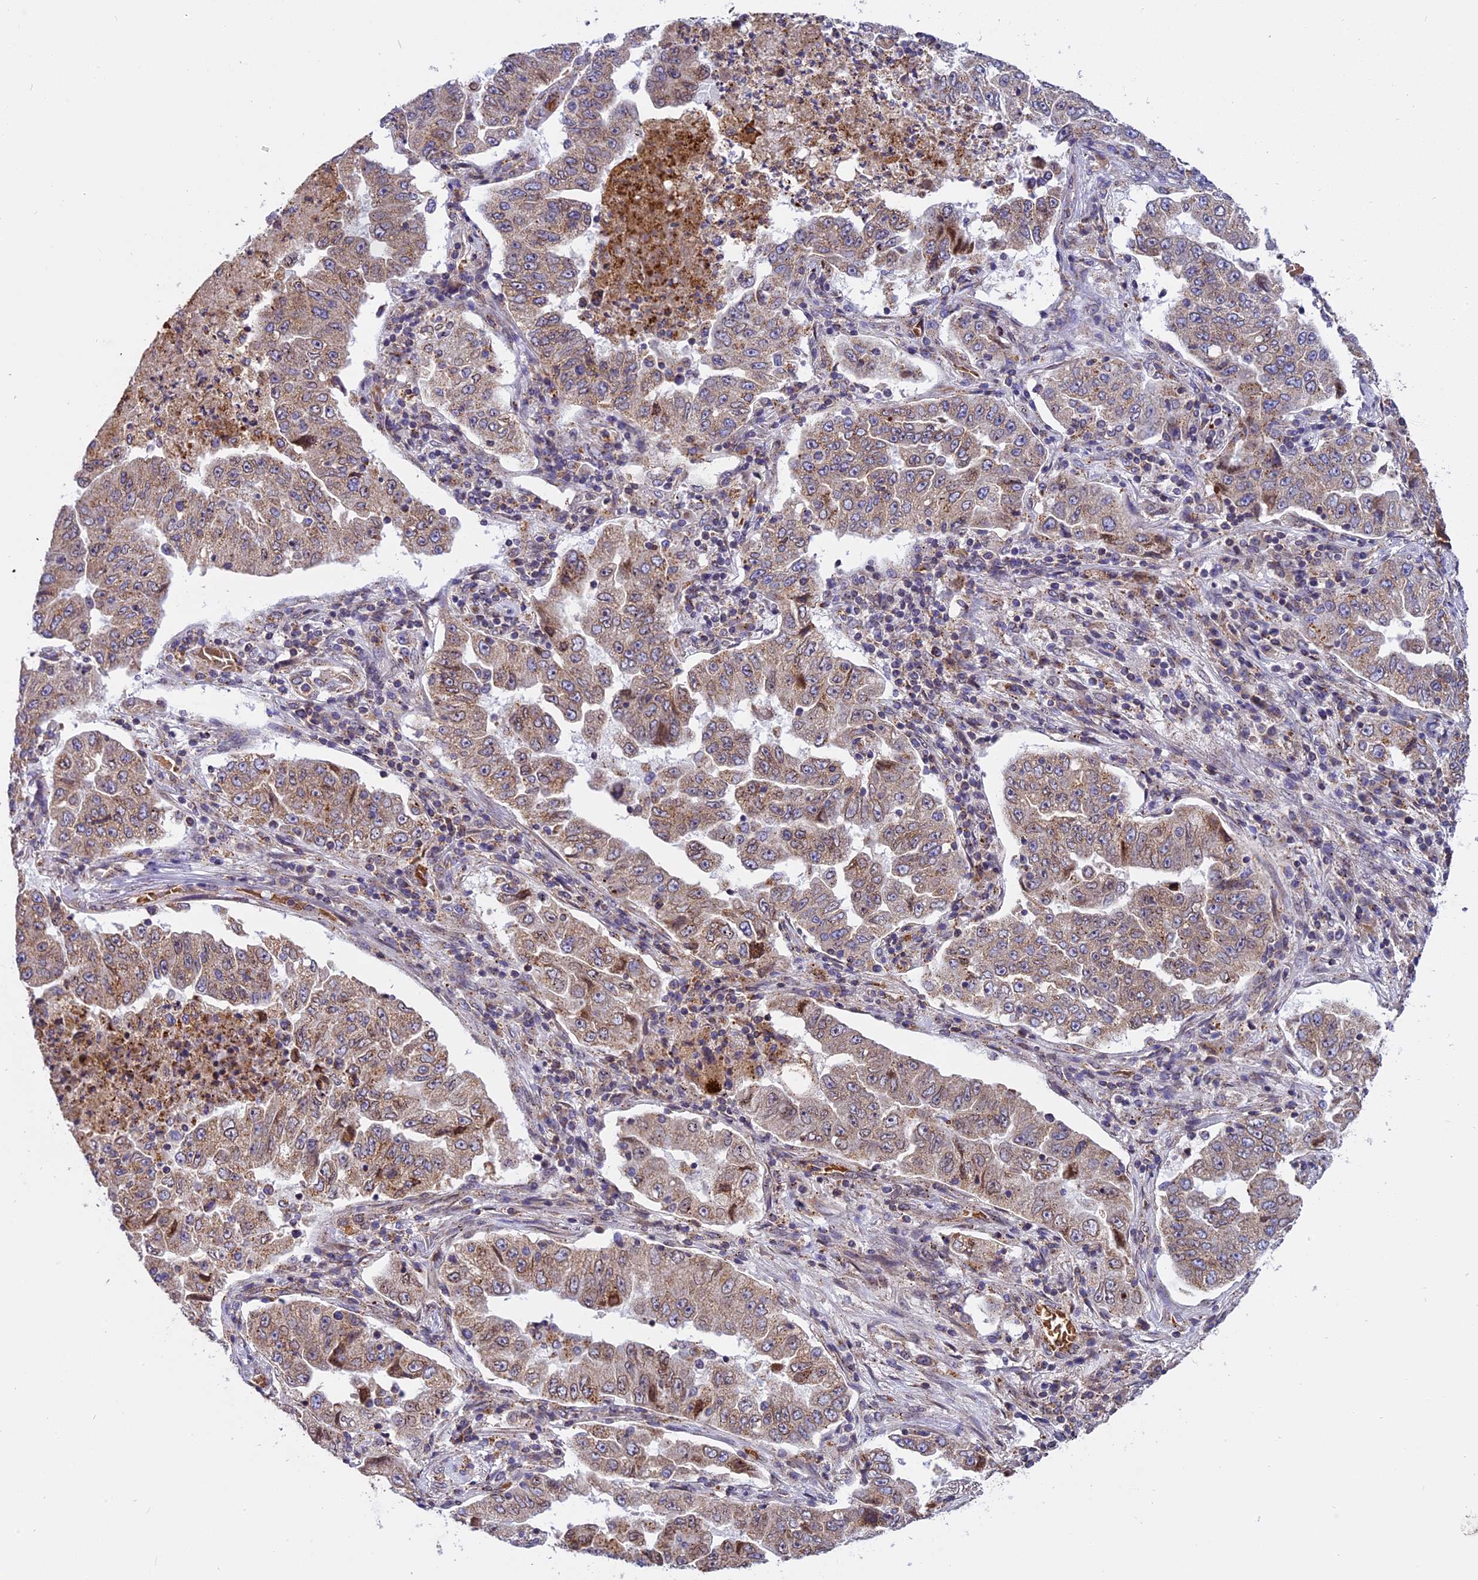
{"staining": {"intensity": "moderate", "quantity": ">75%", "location": "cytoplasmic/membranous,nuclear"}, "tissue": "lung cancer", "cell_type": "Tumor cells", "image_type": "cancer", "snomed": [{"axis": "morphology", "description": "Adenocarcinoma, NOS"}, {"axis": "topography", "description": "Lung"}], "caption": "IHC micrograph of lung adenocarcinoma stained for a protein (brown), which displays medium levels of moderate cytoplasmic/membranous and nuclear staining in approximately >75% of tumor cells.", "gene": "CHMP2A", "patient": {"sex": "female", "age": 51}}